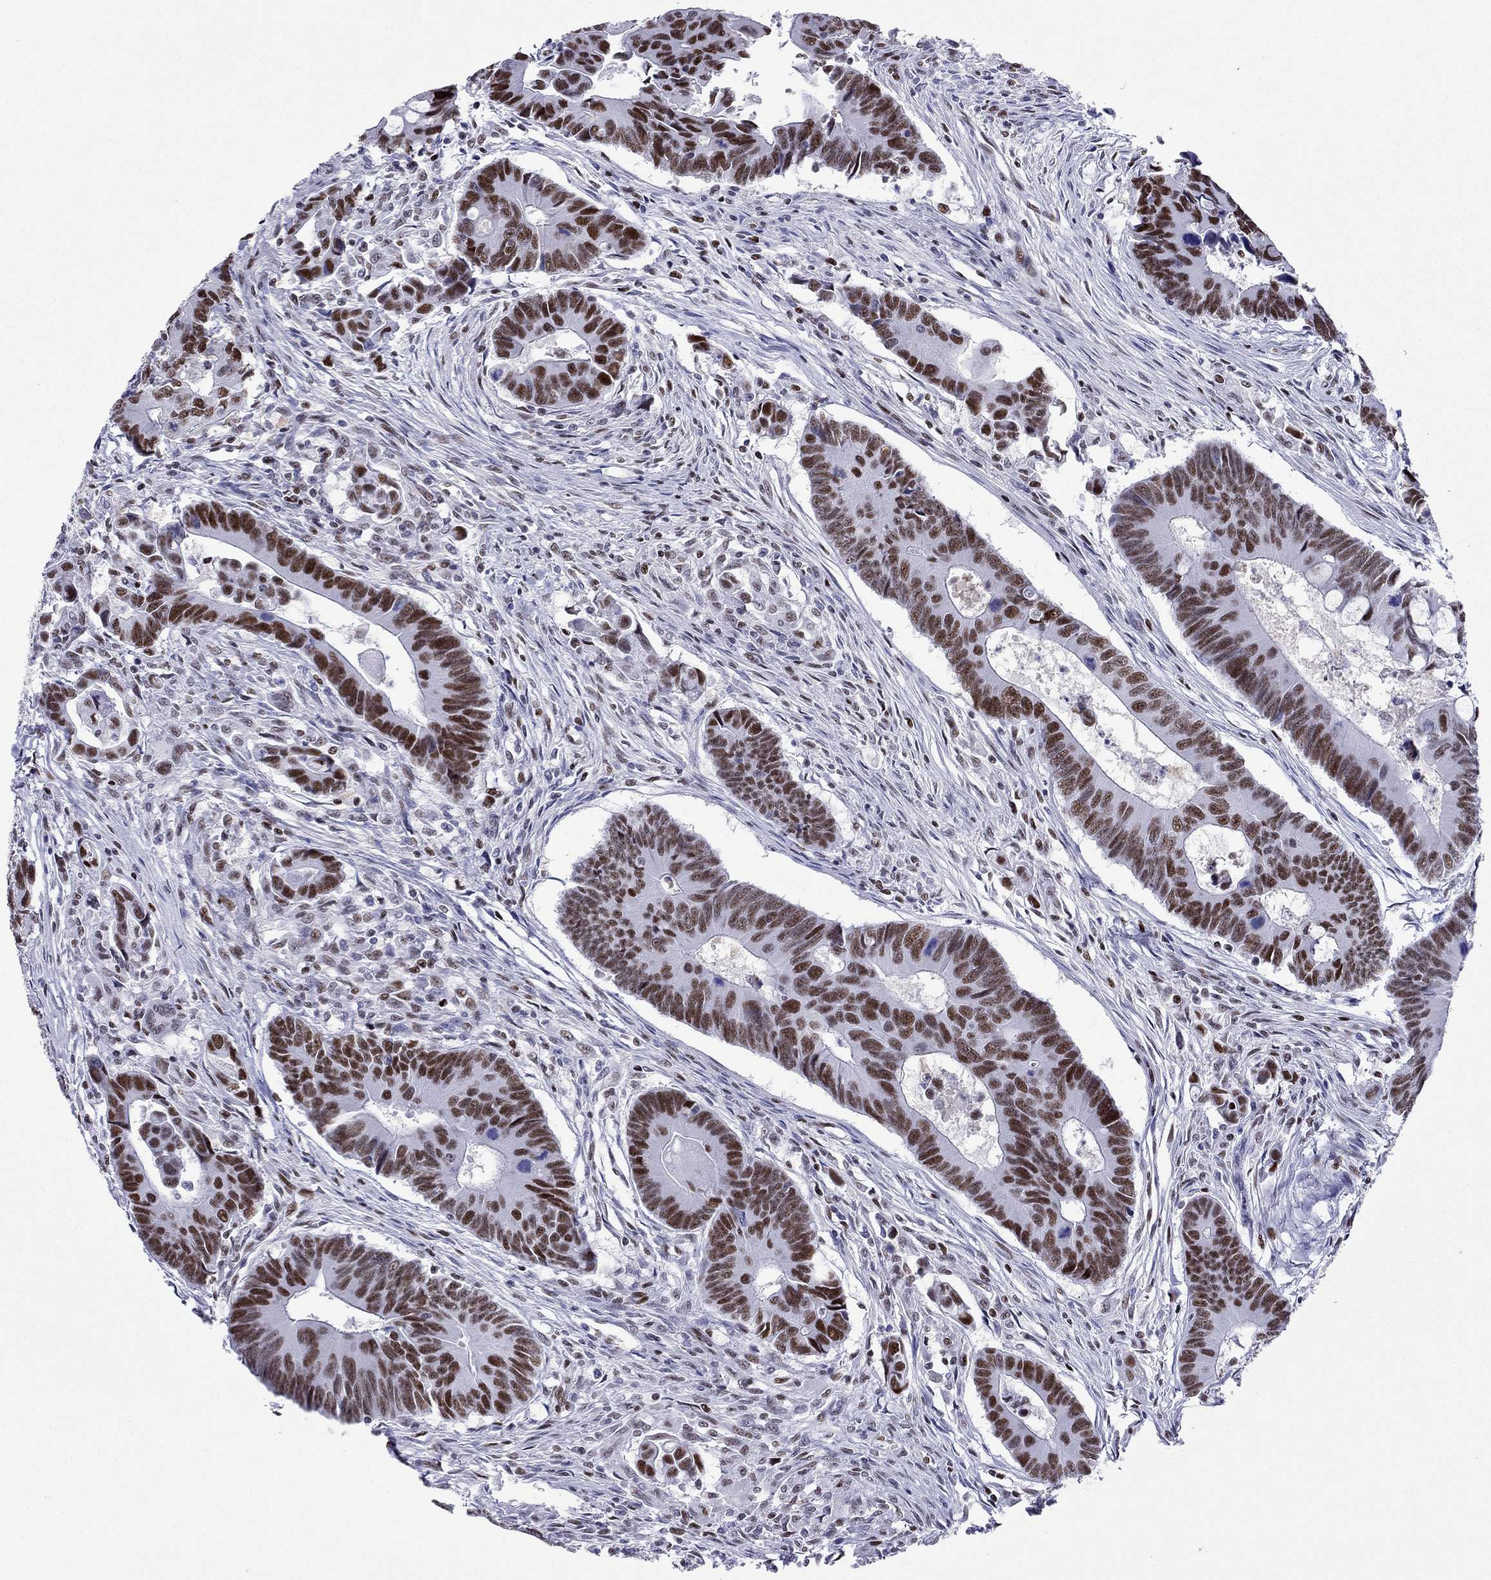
{"staining": {"intensity": "strong", "quantity": ">75%", "location": "nuclear"}, "tissue": "colorectal cancer", "cell_type": "Tumor cells", "image_type": "cancer", "snomed": [{"axis": "morphology", "description": "Adenocarcinoma, NOS"}, {"axis": "topography", "description": "Rectum"}], "caption": "Tumor cells demonstrate high levels of strong nuclear expression in about >75% of cells in colorectal adenocarcinoma.", "gene": "PPM1G", "patient": {"sex": "male", "age": 67}}